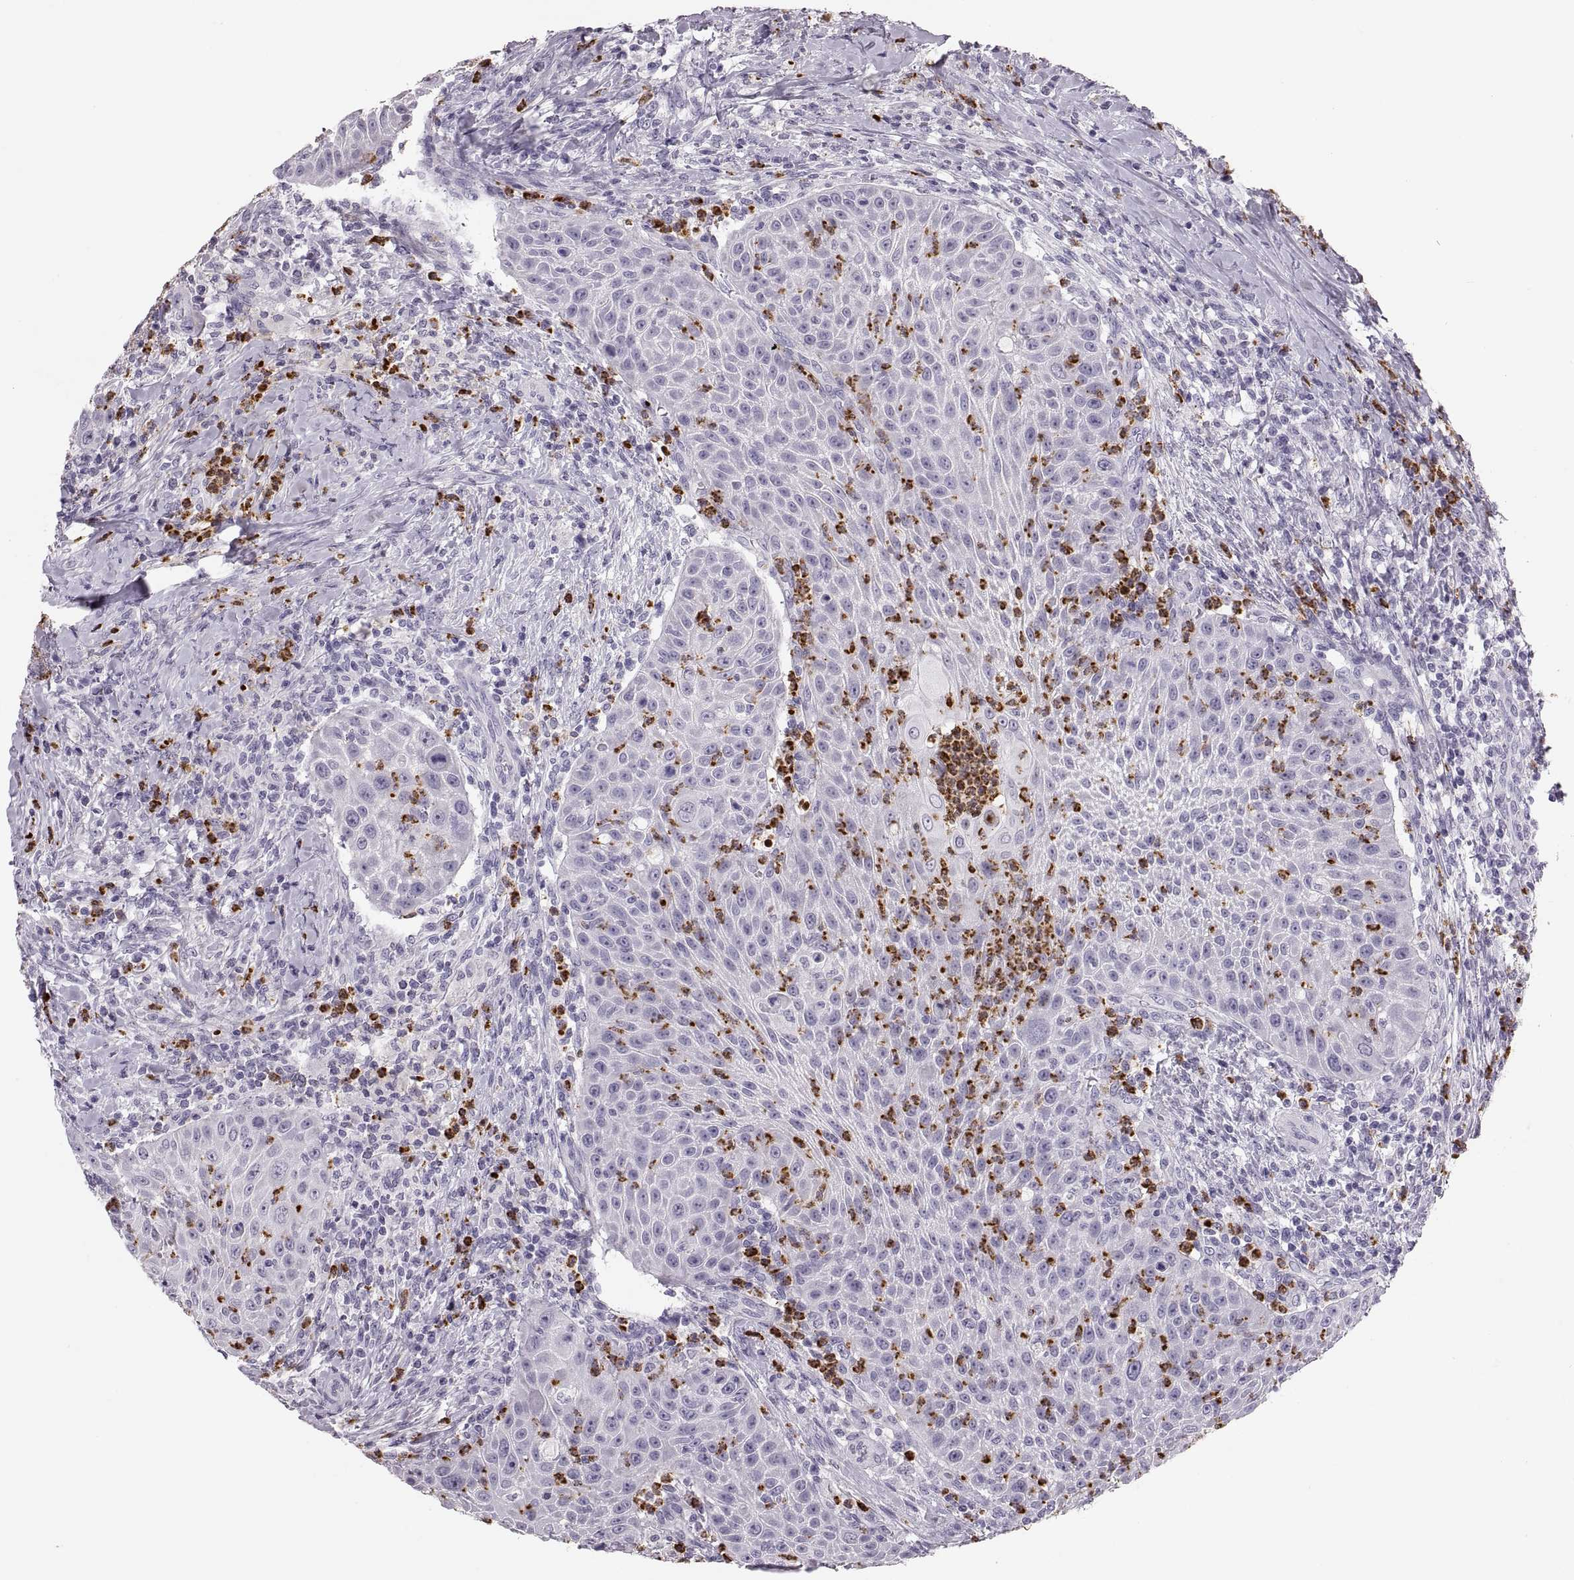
{"staining": {"intensity": "negative", "quantity": "none", "location": "none"}, "tissue": "head and neck cancer", "cell_type": "Tumor cells", "image_type": "cancer", "snomed": [{"axis": "morphology", "description": "Squamous cell carcinoma, NOS"}, {"axis": "topography", "description": "Head-Neck"}], "caption": "Image shows no protein positivity in tumor cells of squamous cell carcinoma (head and neck) tissue.", "gene": "MILR1", "patient": {"sex": "male", "age": 69}}